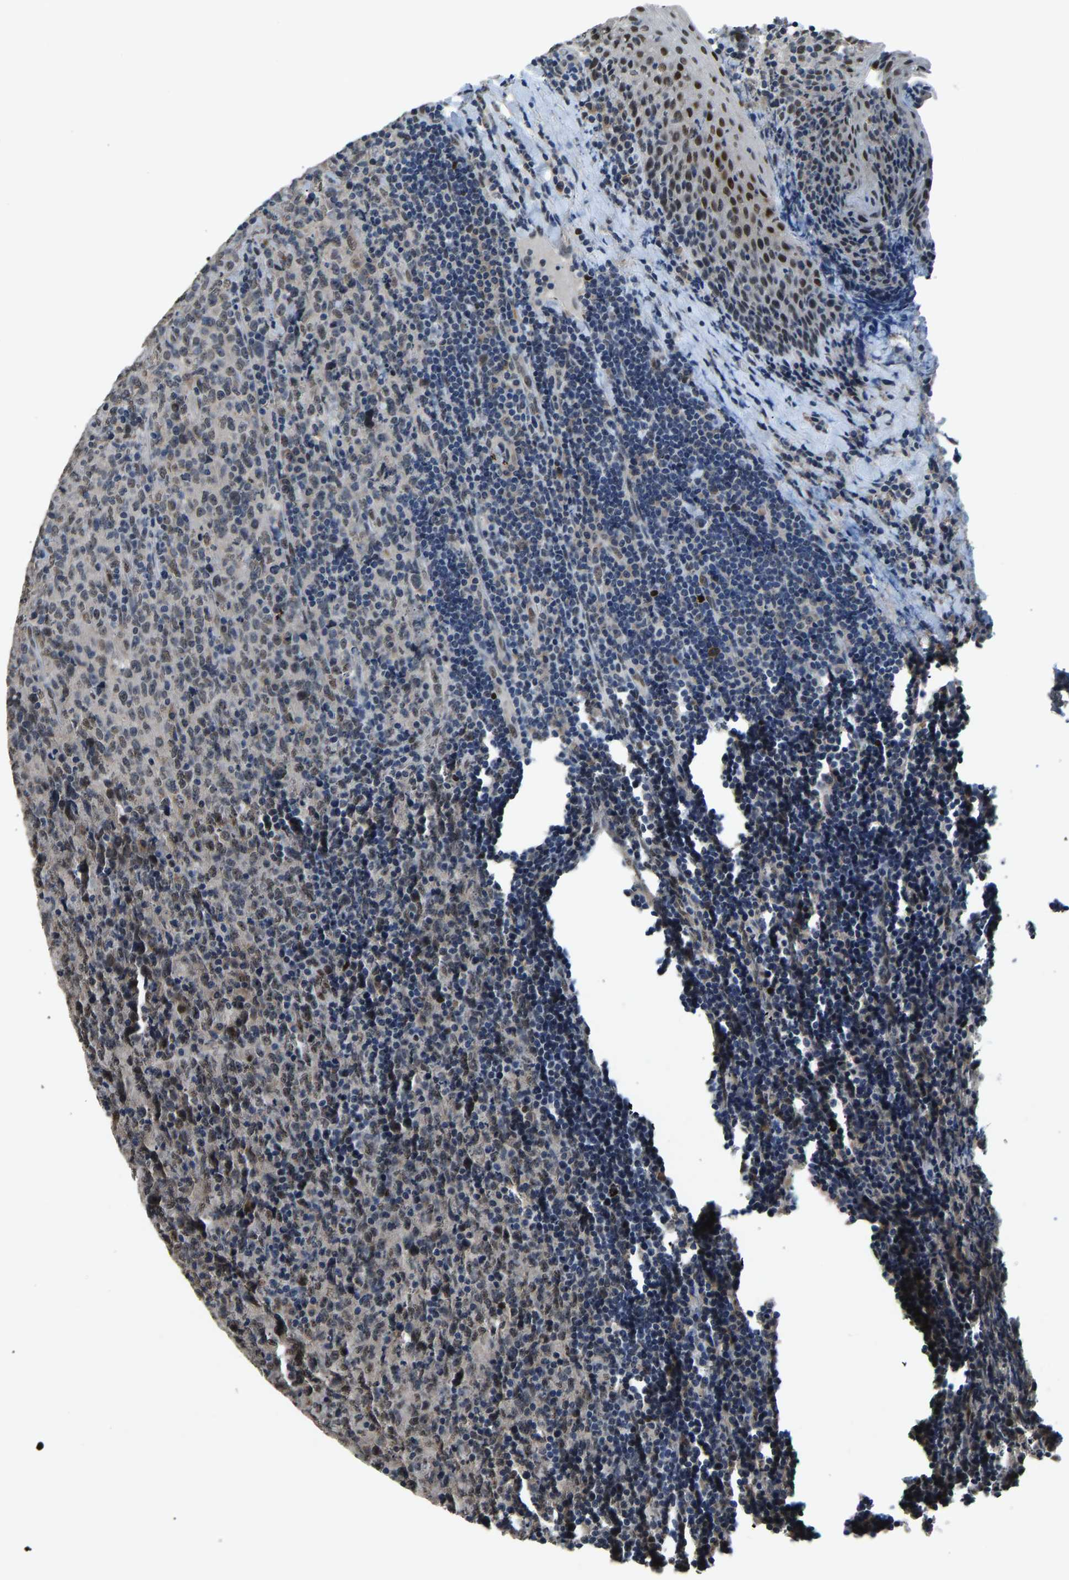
{"staining": {"intensity": "weak", "quantity": "<25%", "location": "nuclear"}, "tissue": "lymphoma", "cell_type": "Tumor cells", "image_type": "cancer", "snomed": [{"axis": "morphology", "description": "Malignant lymphoma, non-Hodgkin's type, High grade"}, {"axis": "topography", "description": "Tonsil"}], "caption": "Immunohistochemical staining of human lymphoma shows no significant expression in tumor cells.", "gene": "FOS", "patient": {"sex": "female", "age": 36}}